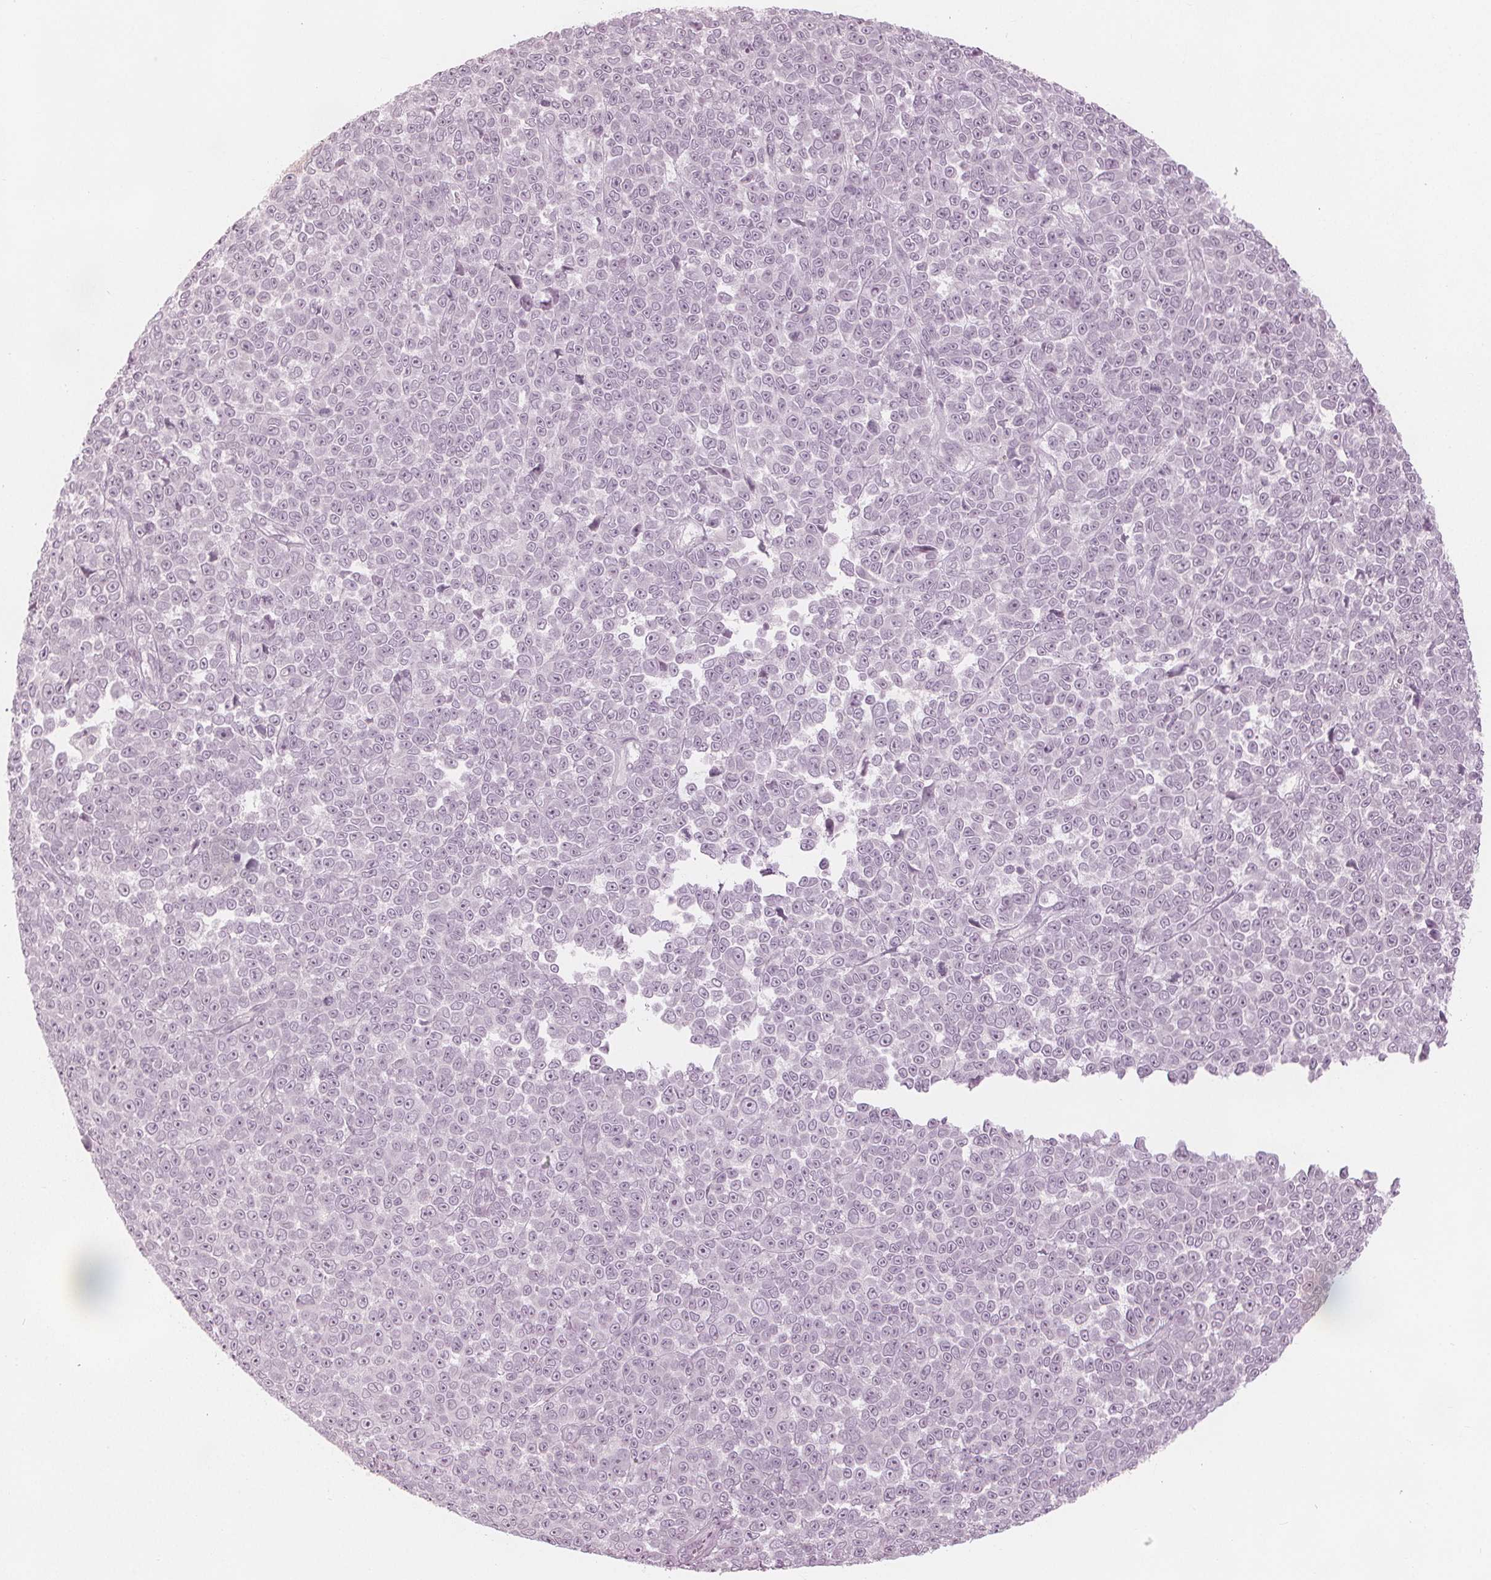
{"staining": {"intensity": "negative", "quantity": "none", "location": "none"}, "tissue": "melanoma", "cell_type": "Tumor cells", "image_type": "cancer", "snomed": [{"axis": "morphology", "description": "Malignant melanoma, NOS"}, {"axis": "topography", "description": "Skin"}], "caption": "Protein analysis of malignant melanoma displays no significant staining in tumor cells.", "gene": "PAEP", "patient": {"sex": "female", "age": 95}}